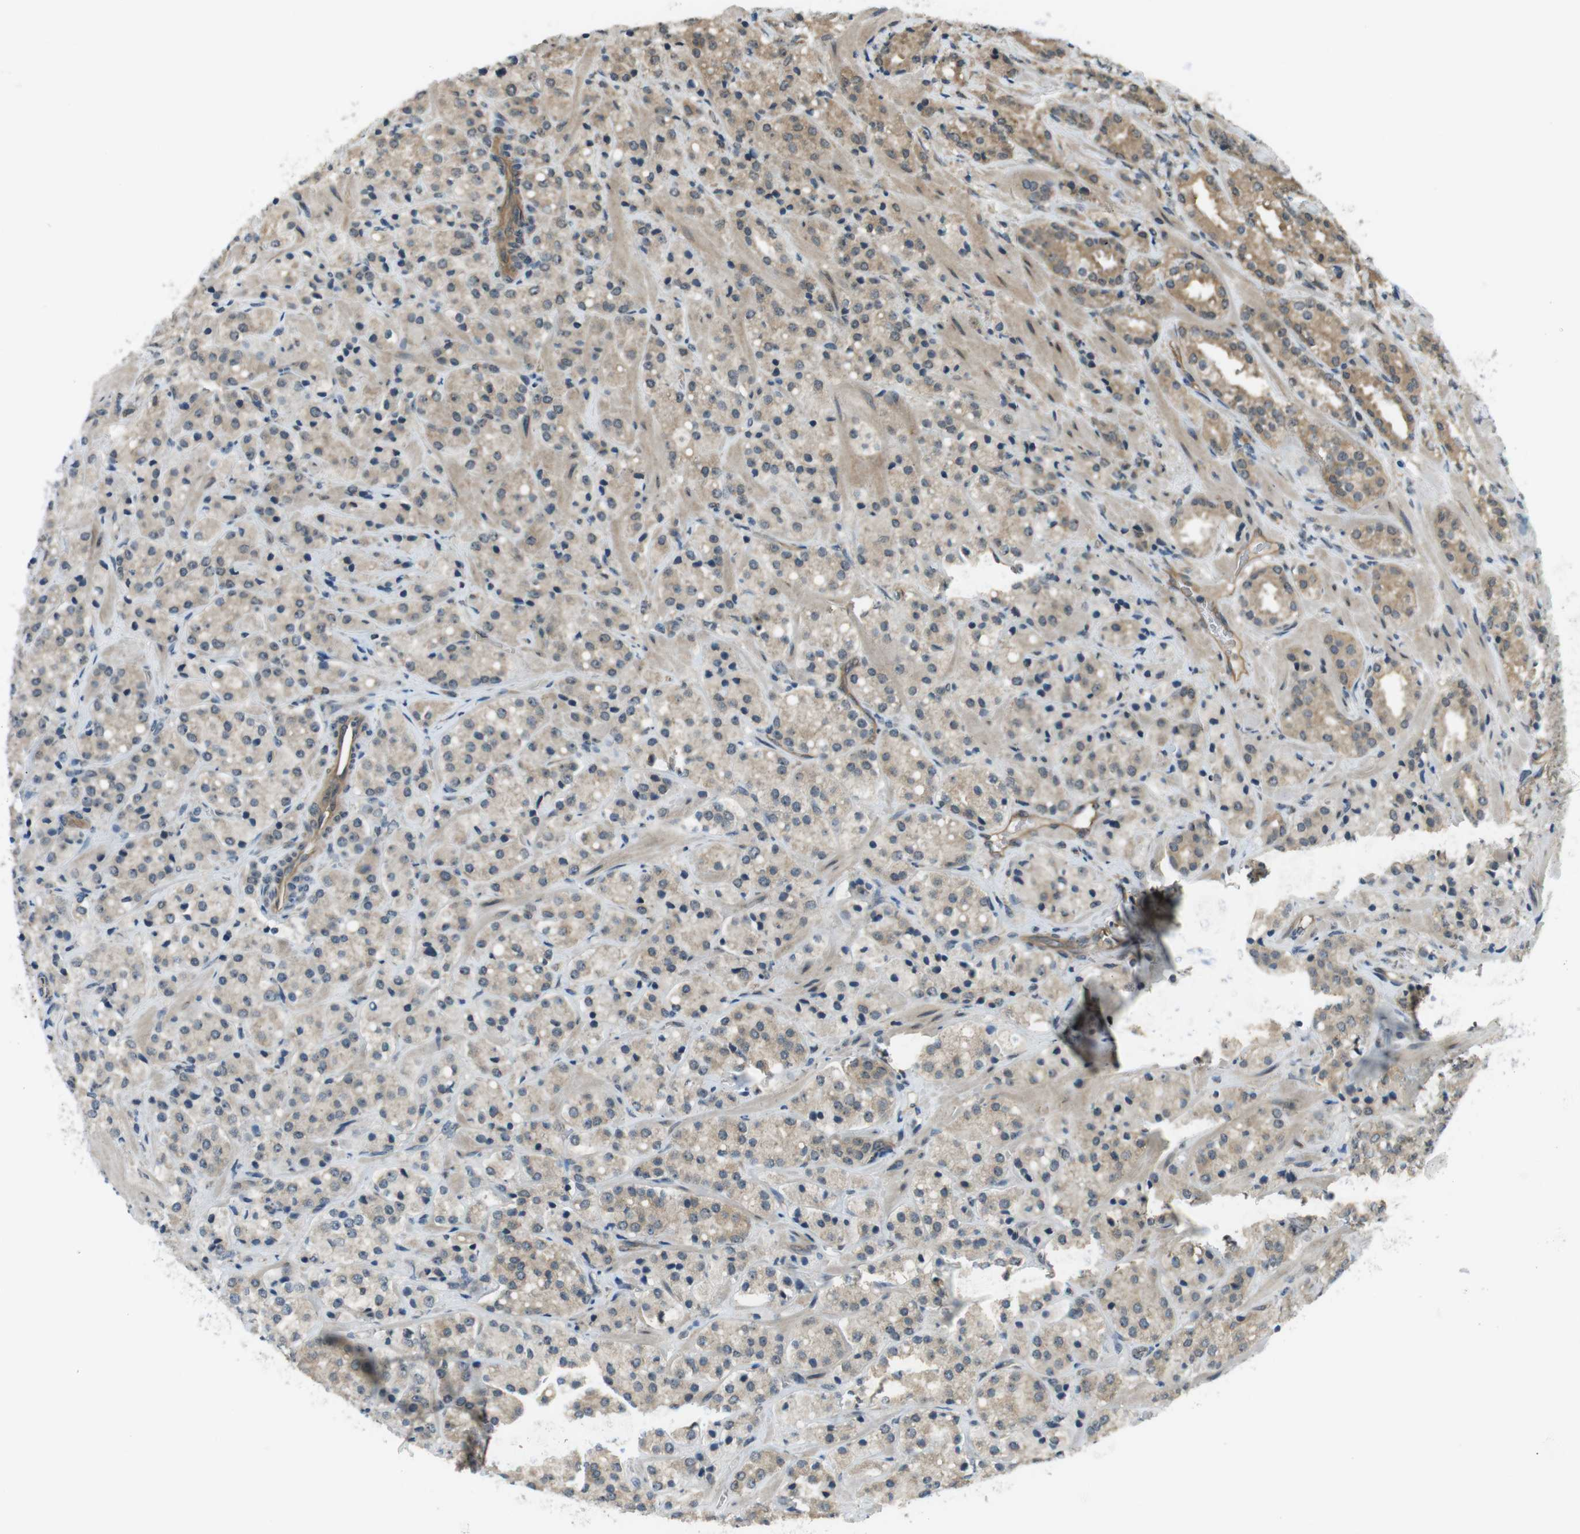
{"staining": {"intensity": "weak", "quantity": ">75%", "location": "cytoplasmic/membranous"}, "tissue": "prostate cancer", "cell_type": "Tumor cells", "image_type": "cancer", "snomed": [{"axis": "morphology", "description": "Adenocarcinoma, High grade"}, {"axis": "topography", "description": "Prostate"}], "caption": "Prostate cancer tissue reveals weak cytoplasmic/membranous positivity in approximately >75% of tumor cells, visualized by immunohistochemistry. The protein of interest is shown in brown color, while the nuclei are stained blue.", "gene": "TIAM2", "patient": {"sex": "male", "age": 64}}